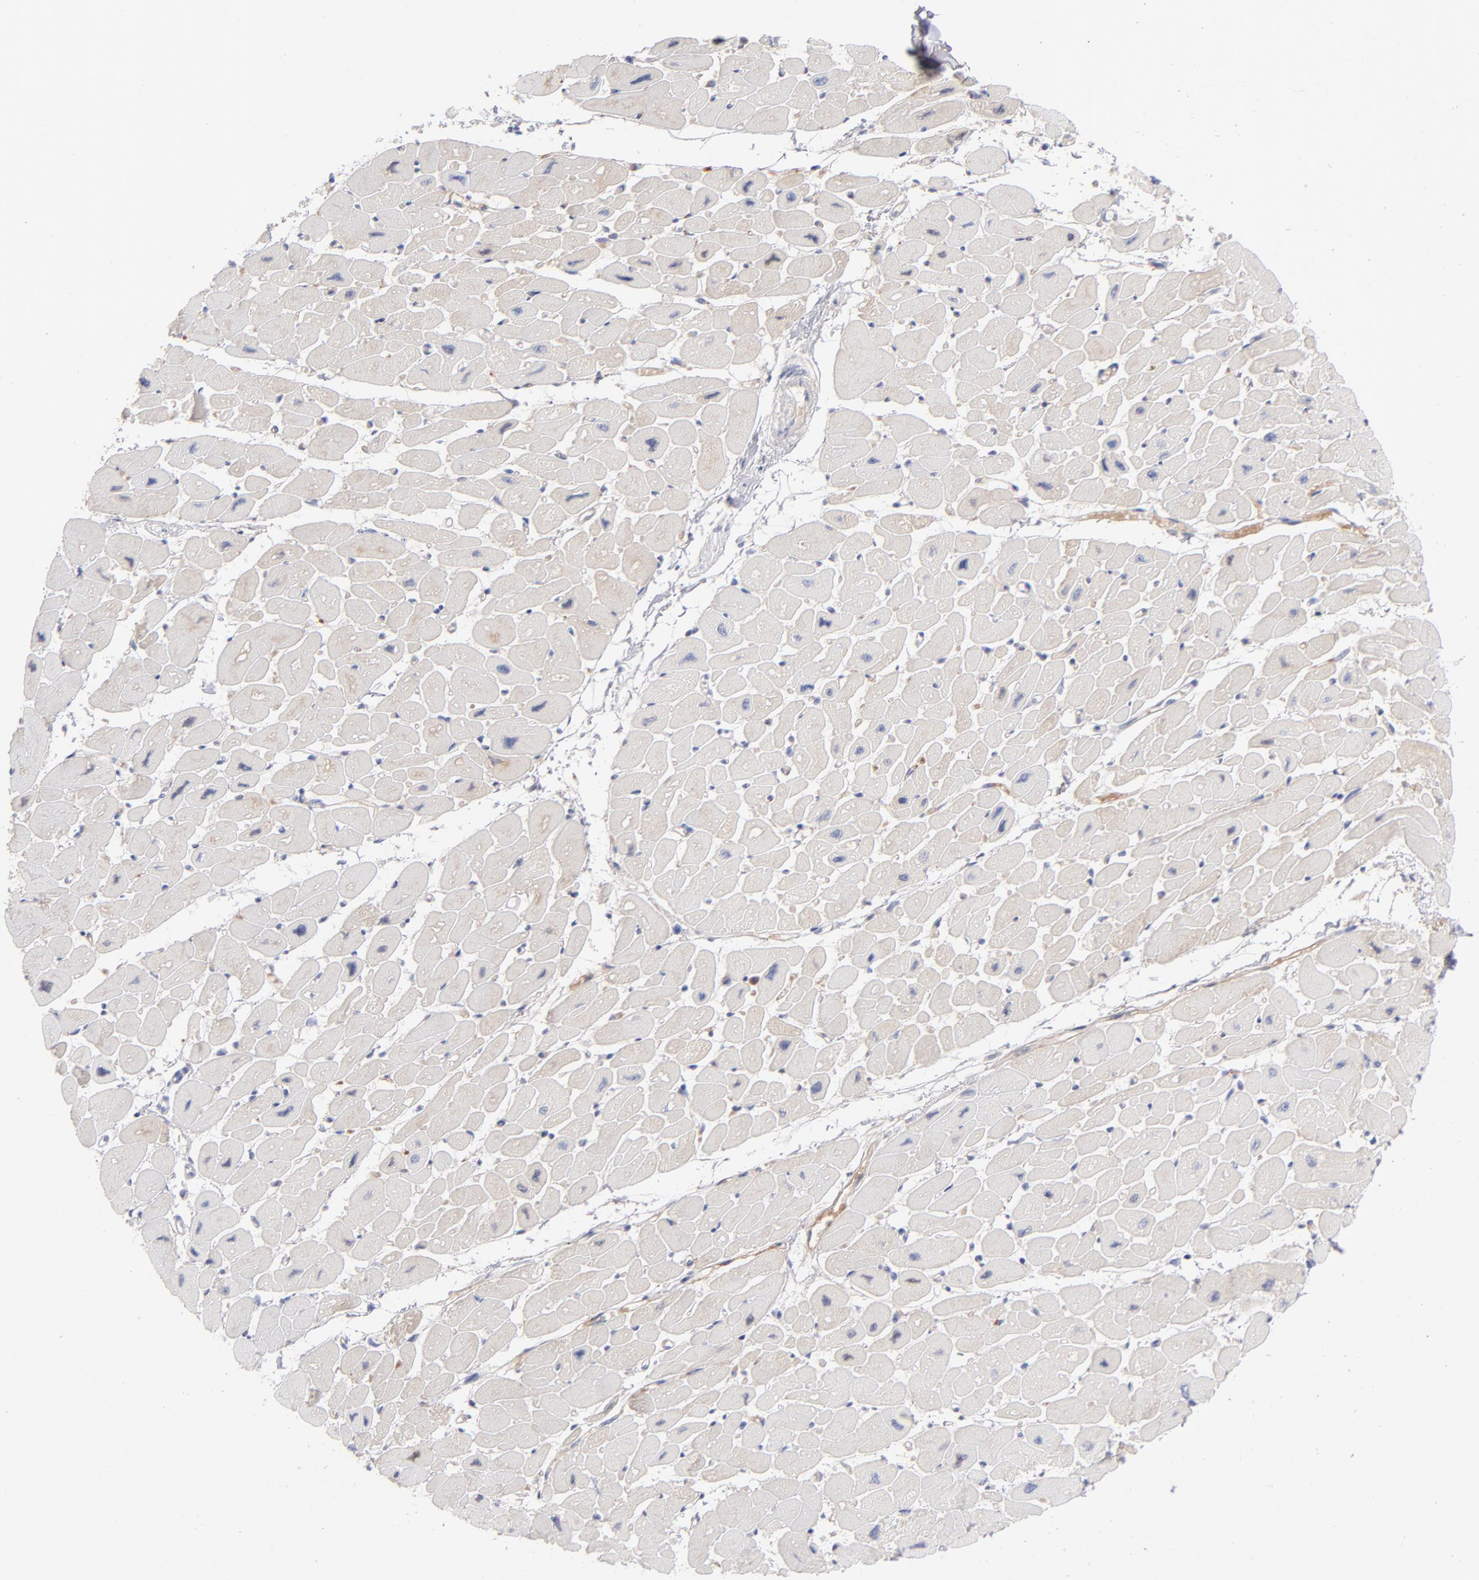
{"staining": {"intensity": "weak", "quantity": "25%-75%", "location": "cytoplasmic/membranous"}, "tissue": "heart muscle", "cell_type": "Cardiomyocytes", "image_type": "normal", "snomed": [{"axis": "morphology", "description": "Normal tissue, NOS"}, {"axis": "topography", "description": "Heart"}], "caption": "Human heart muscle stained for a protein (brown) exhibits weak cytoplasmic/membranous positive positivity in approximately 25%-75% of cardiomyocytes.", "gene": "HP", "patient": {"sex": "female", "age": 54}}